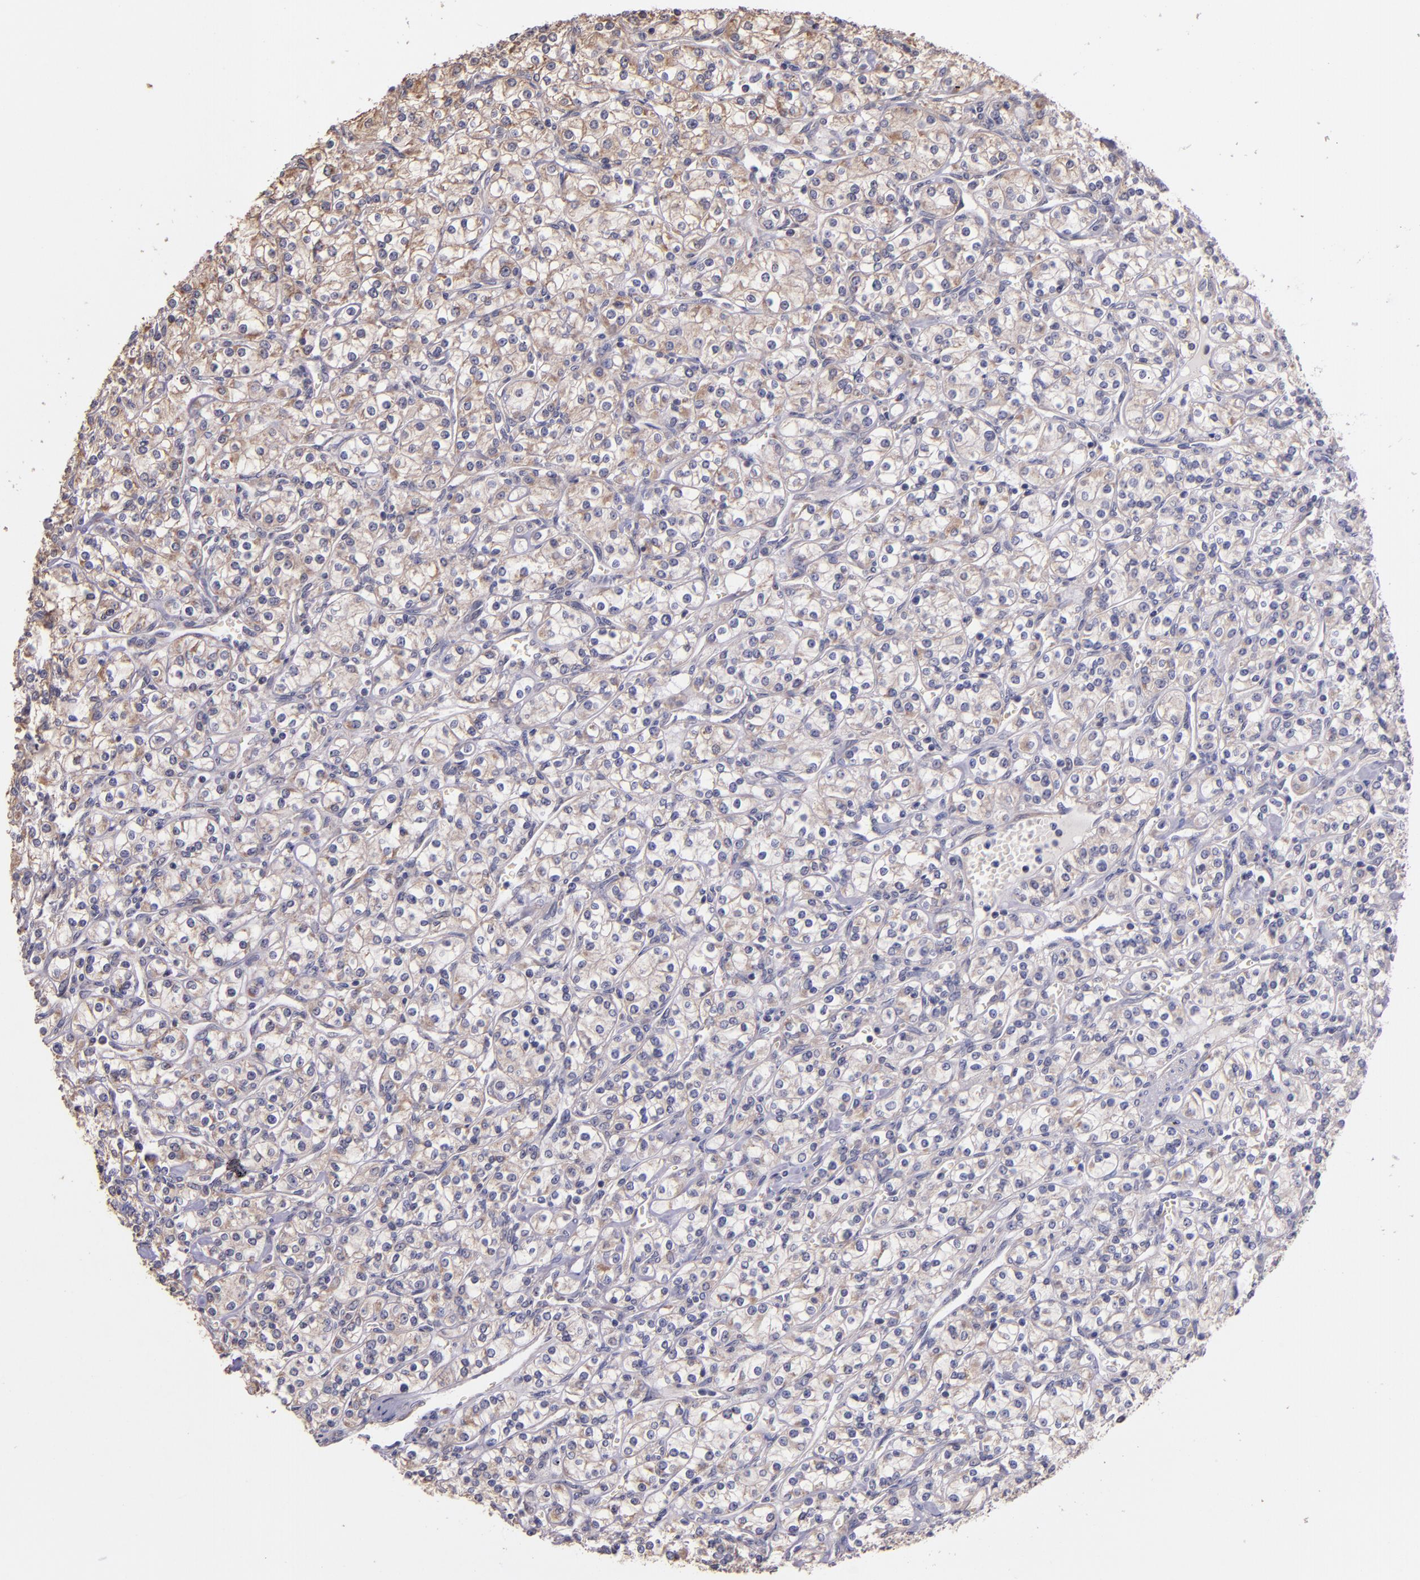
{"staining": {"intensity": "moderate", "quantity": "25%-75%", "location": "cytoplasmic/membranous"}, "tissue": "renal cancer", "cell_type": "Tumor cells", "image_type": "cancer", "snomed": [{"axis": "morphology", "description": "Adenocarcinoma, NOS"}, {"axis": "topography", "description": "Kidney"}], "caption": "This photomicrograph exhibits renal cancer (adenocarcinoma) stained with immunohistochemistry (IHC) to label a protein in brown. The cytoplasmic/membranous of tumor cells show moderate positivity for the protein. Nuclei are counter-stained blue.", "gene": "SHC1", "patient": {"sex": "male", "age": 77}}